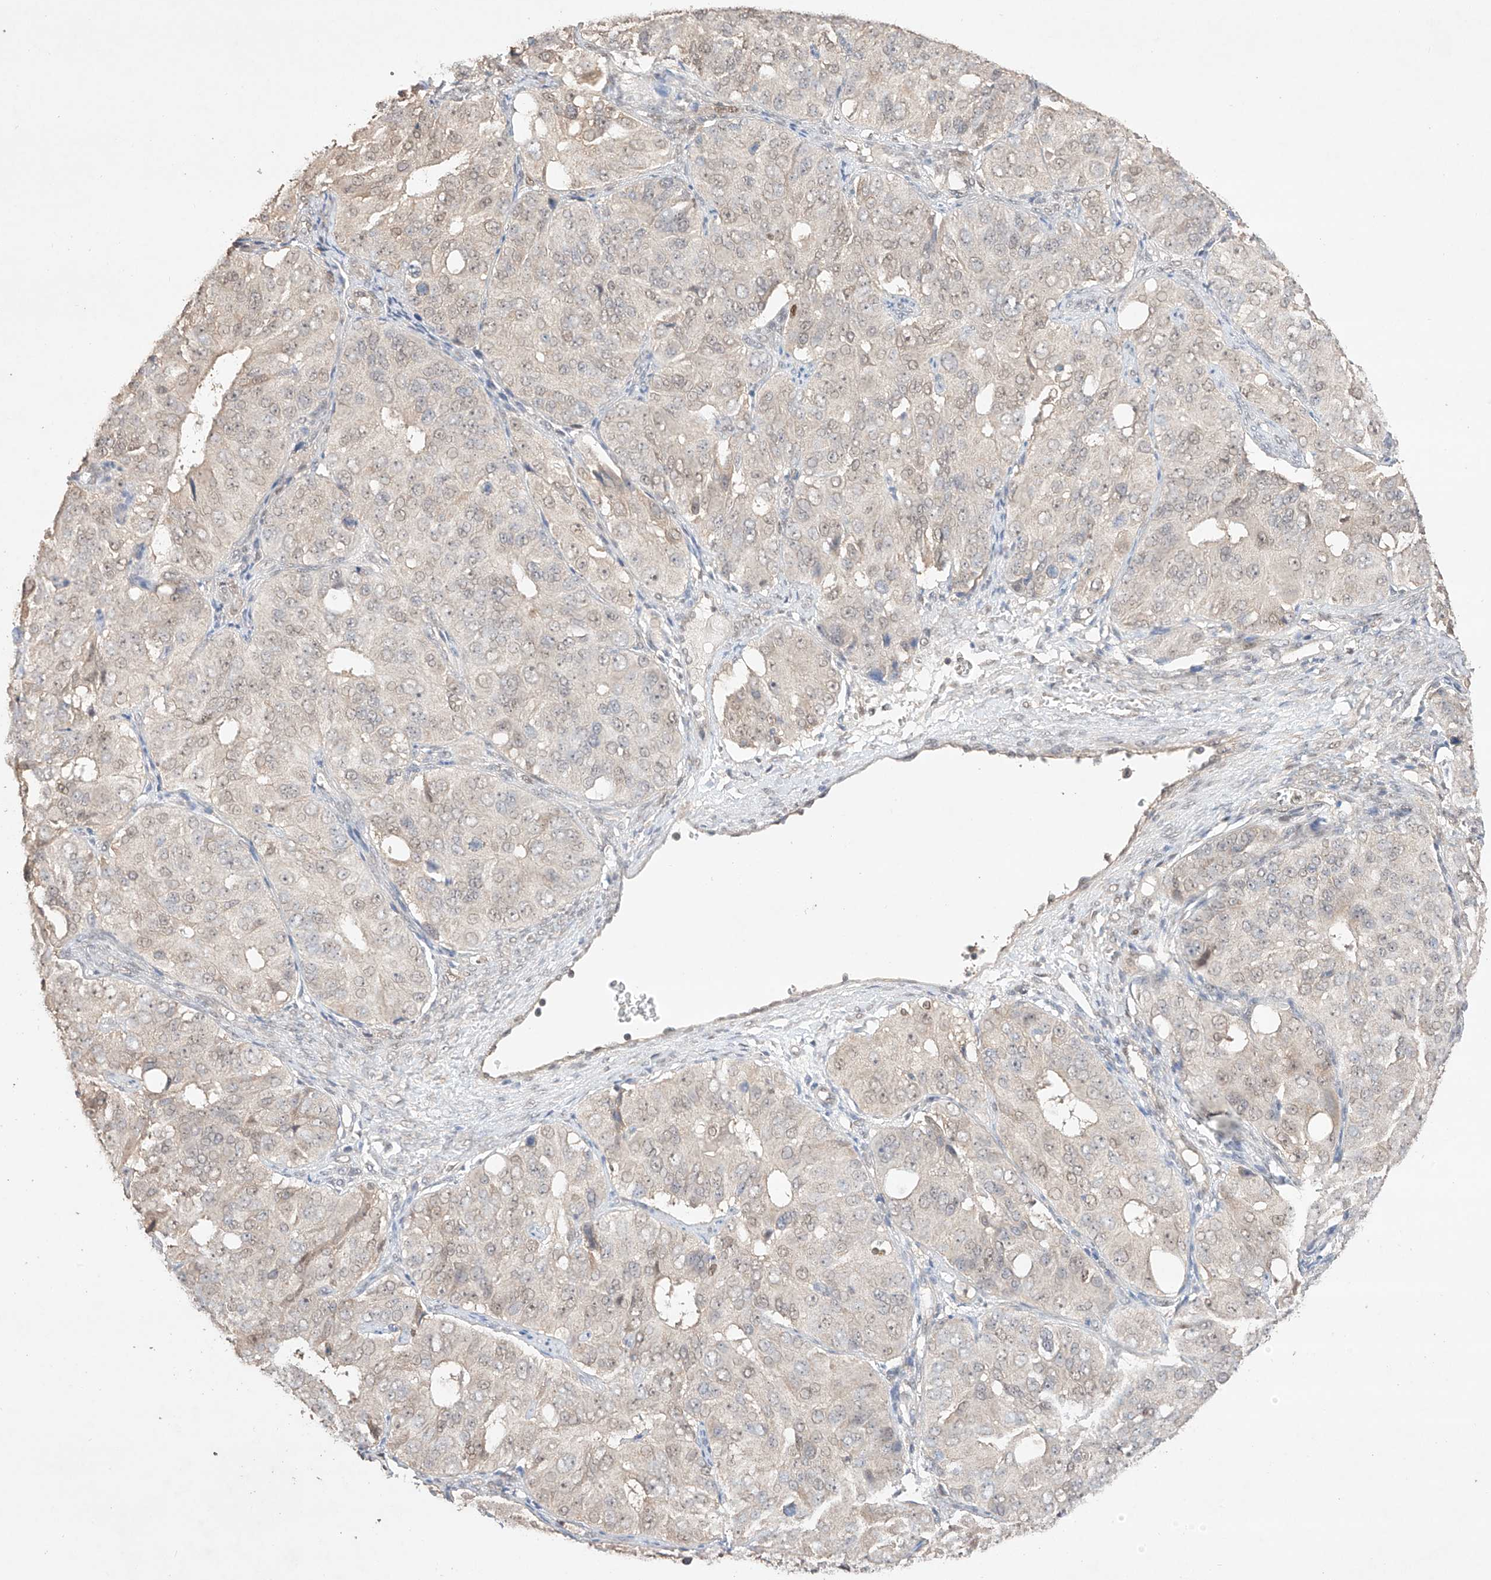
{"staining": {"intensity": "weak", "quantity": ">75%", "location": "nuclear"}, "tissue": "ovarian cancer", "cell_type": "Tumor cells", "image_type": "cancer", "snomed": [{"axis": "morphology", "description": "Carcinoma, endometroid"}, {"axis": "topography", "description": "Ovary"}], "caption": "Brown immunohistochemical staining in human ovarian cancer (endometroid carcinoma) exhibits weak nuclear expression in about >75% of tumor cells.", "gene": "APIP", "patient": {"sex": "female", "age": 51}}